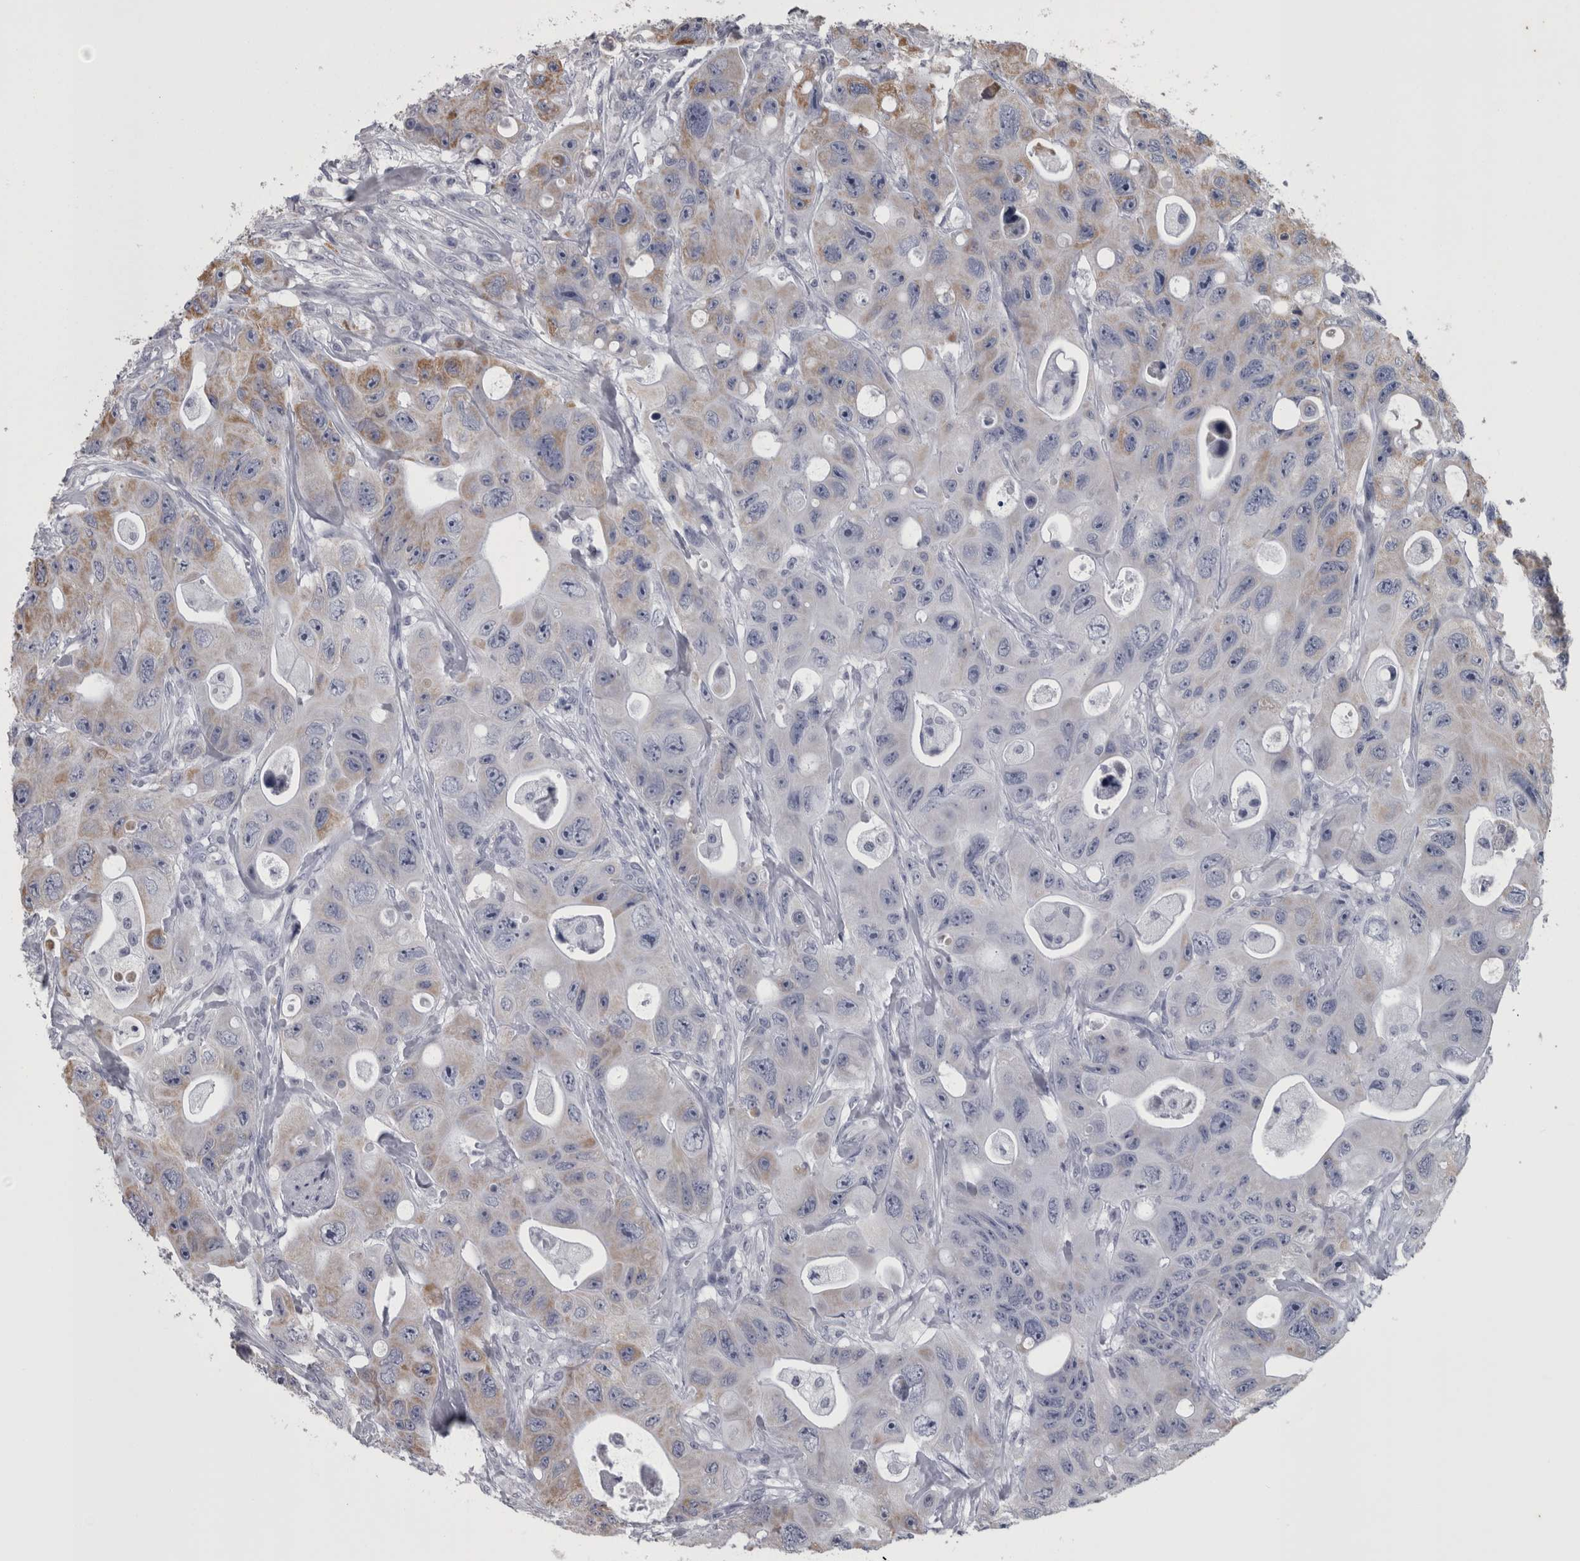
{"staining": {"intensity": "moderate", "quantity": "25%-75%", "location": "cytoplasmic/membranous"}, "tissue": "colorectal cancer", "cell_type": "Tumor cells", "image_type": "cancer", "snomed": [{"axis": "morphology", "description": "Adenocarcinoma, NOS"}, {"axis": "topography", "description": "Colon"}], "caption": "Adenocarcinoma (colorectal) stained with a protein marker shows moderate staining in tumor cells.", "gene": "MDH2", "patient": {"sex": "female", "age": 46}}